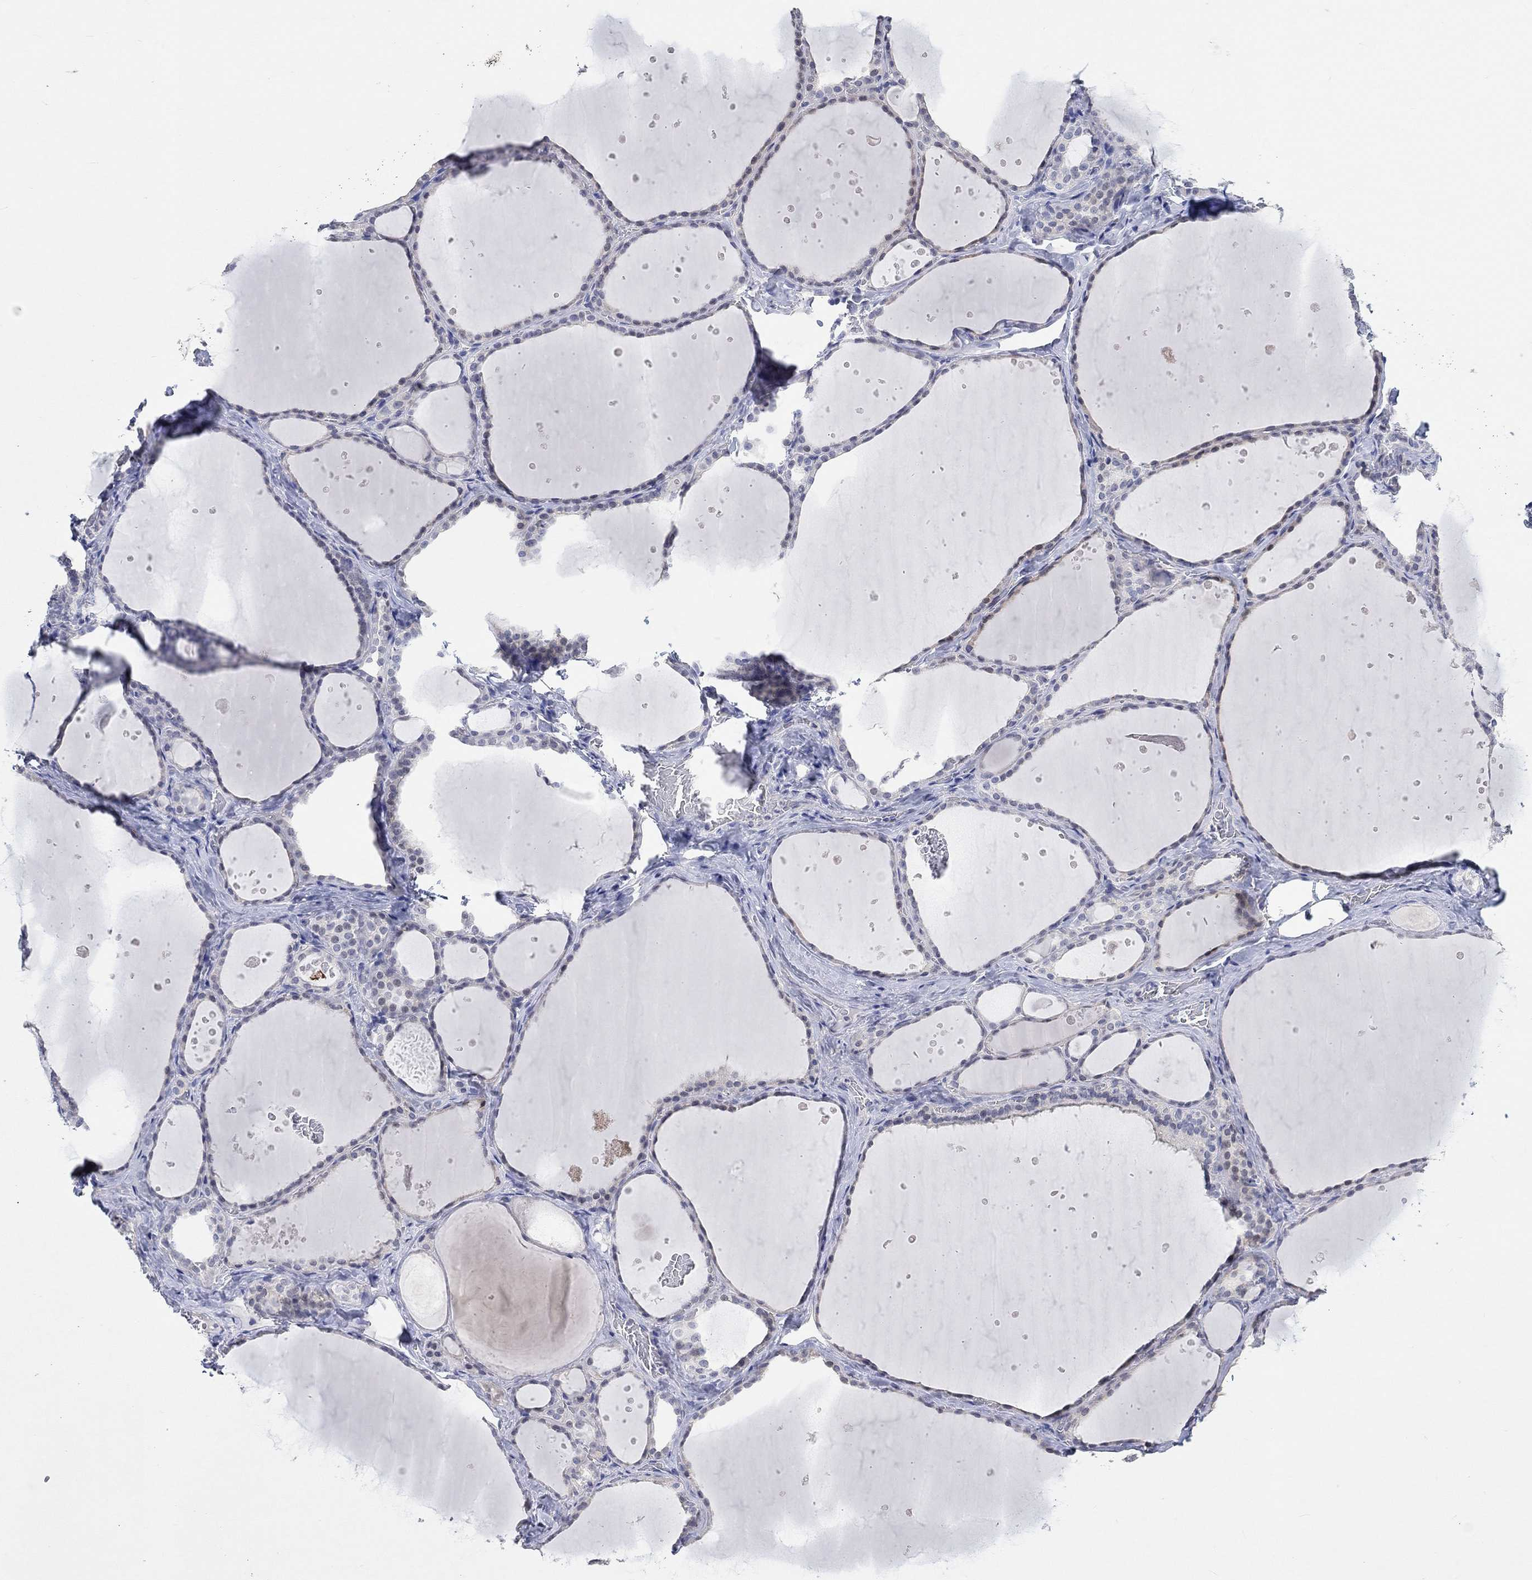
{"staining": {"intensity": "negative", "quantity": "none", "location": "none"}, "tissue": "thyroid gland", "cell_type": "Glandular cells", "image_type": "normal", "snomed": [{"axis": "morphology", "description": "Normal tissue, NOS"}, {"axis": "topography", "description": "Thyroid gland"}], "caption": "Protein analysis of benign thyroid gland shows no significant positivity in glandular cells.", "gene": "PNMA5", "patient": {"sex": "male", "age": 63}}